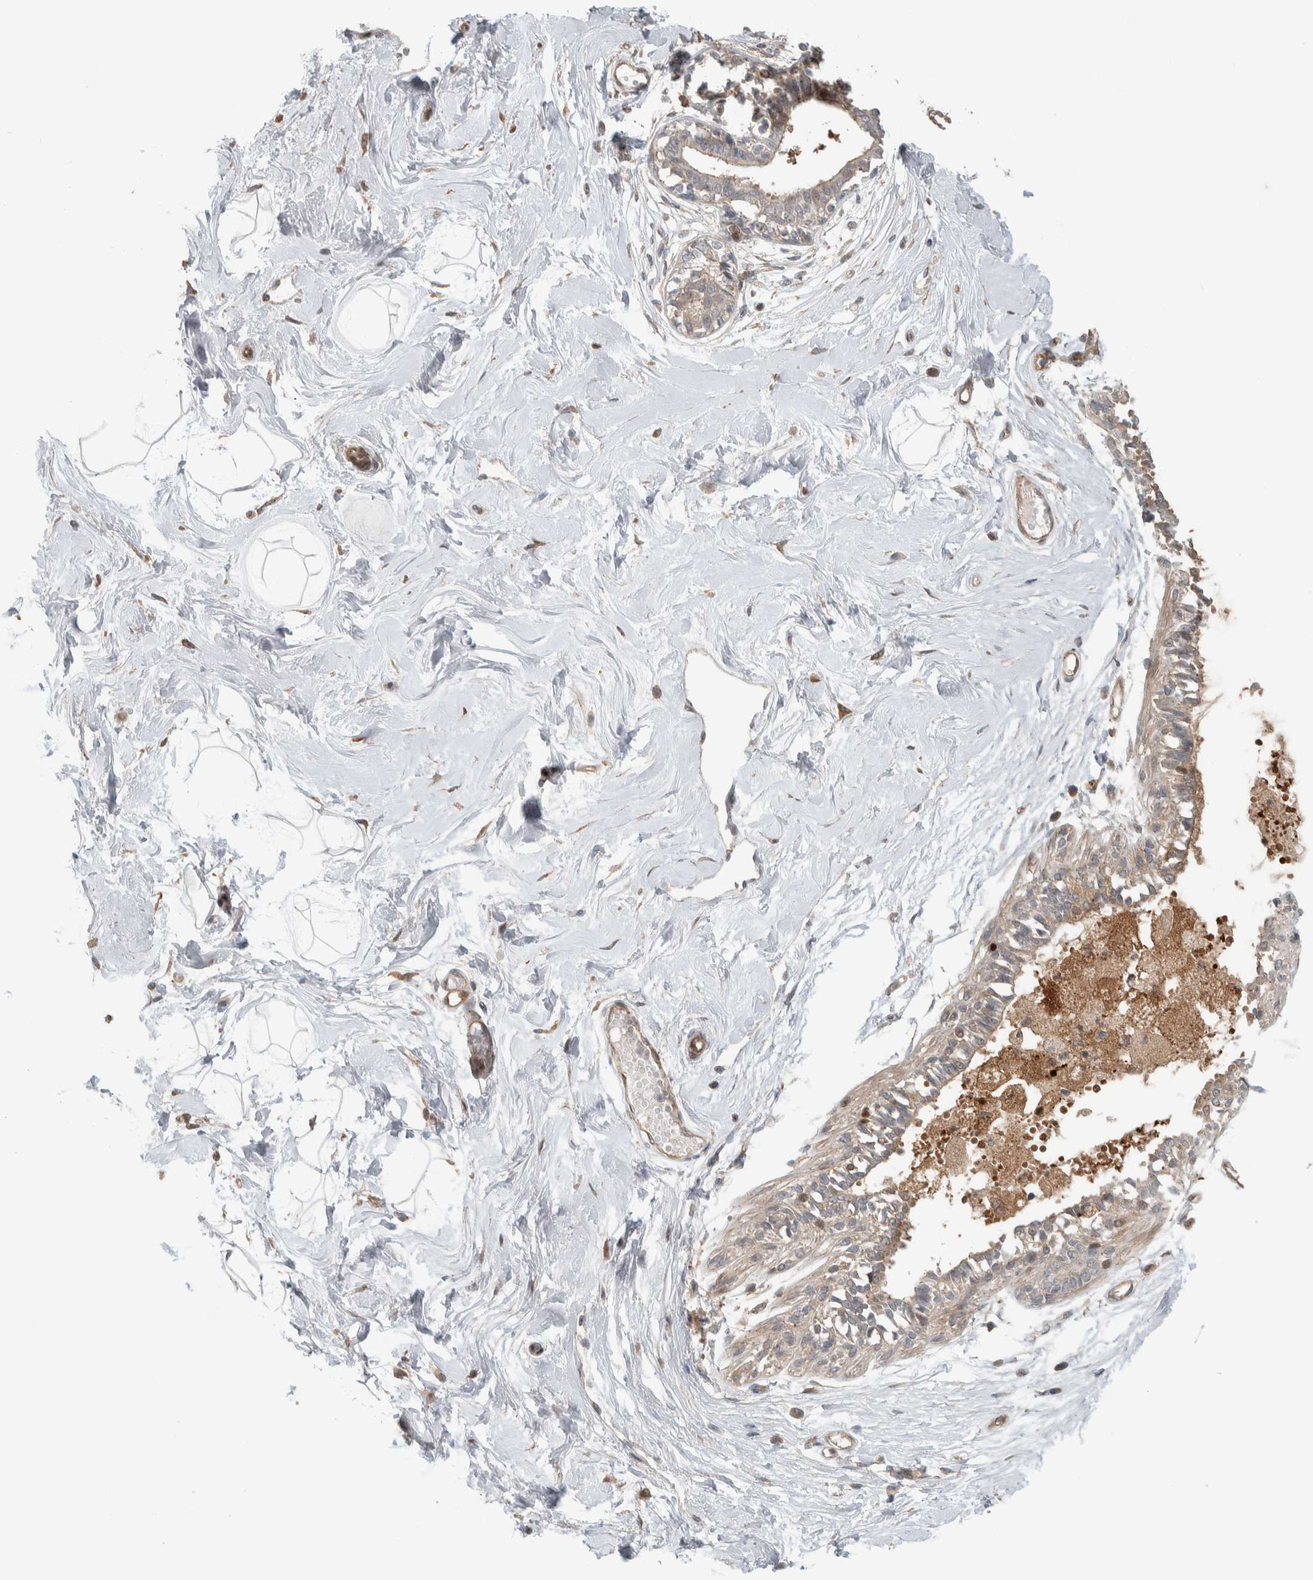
{"staining": {"intensity": "negative", "quantity": "none", "location": "none"}, "tissue": "breast", "cell_type": "Adipocytes", "image_type": "normal", "snomed": [{"axis": "morphology", "description": "Normal tissue, NOS"}, {"axis": "topography", "description": "Breast"}], "caption": "Human breast stained for a protein using immunohistochemistry (IHC) displays no positivity in adipocytes.", "gene": "CNTROB", "patient": {"sex": "female", "age": 45}}